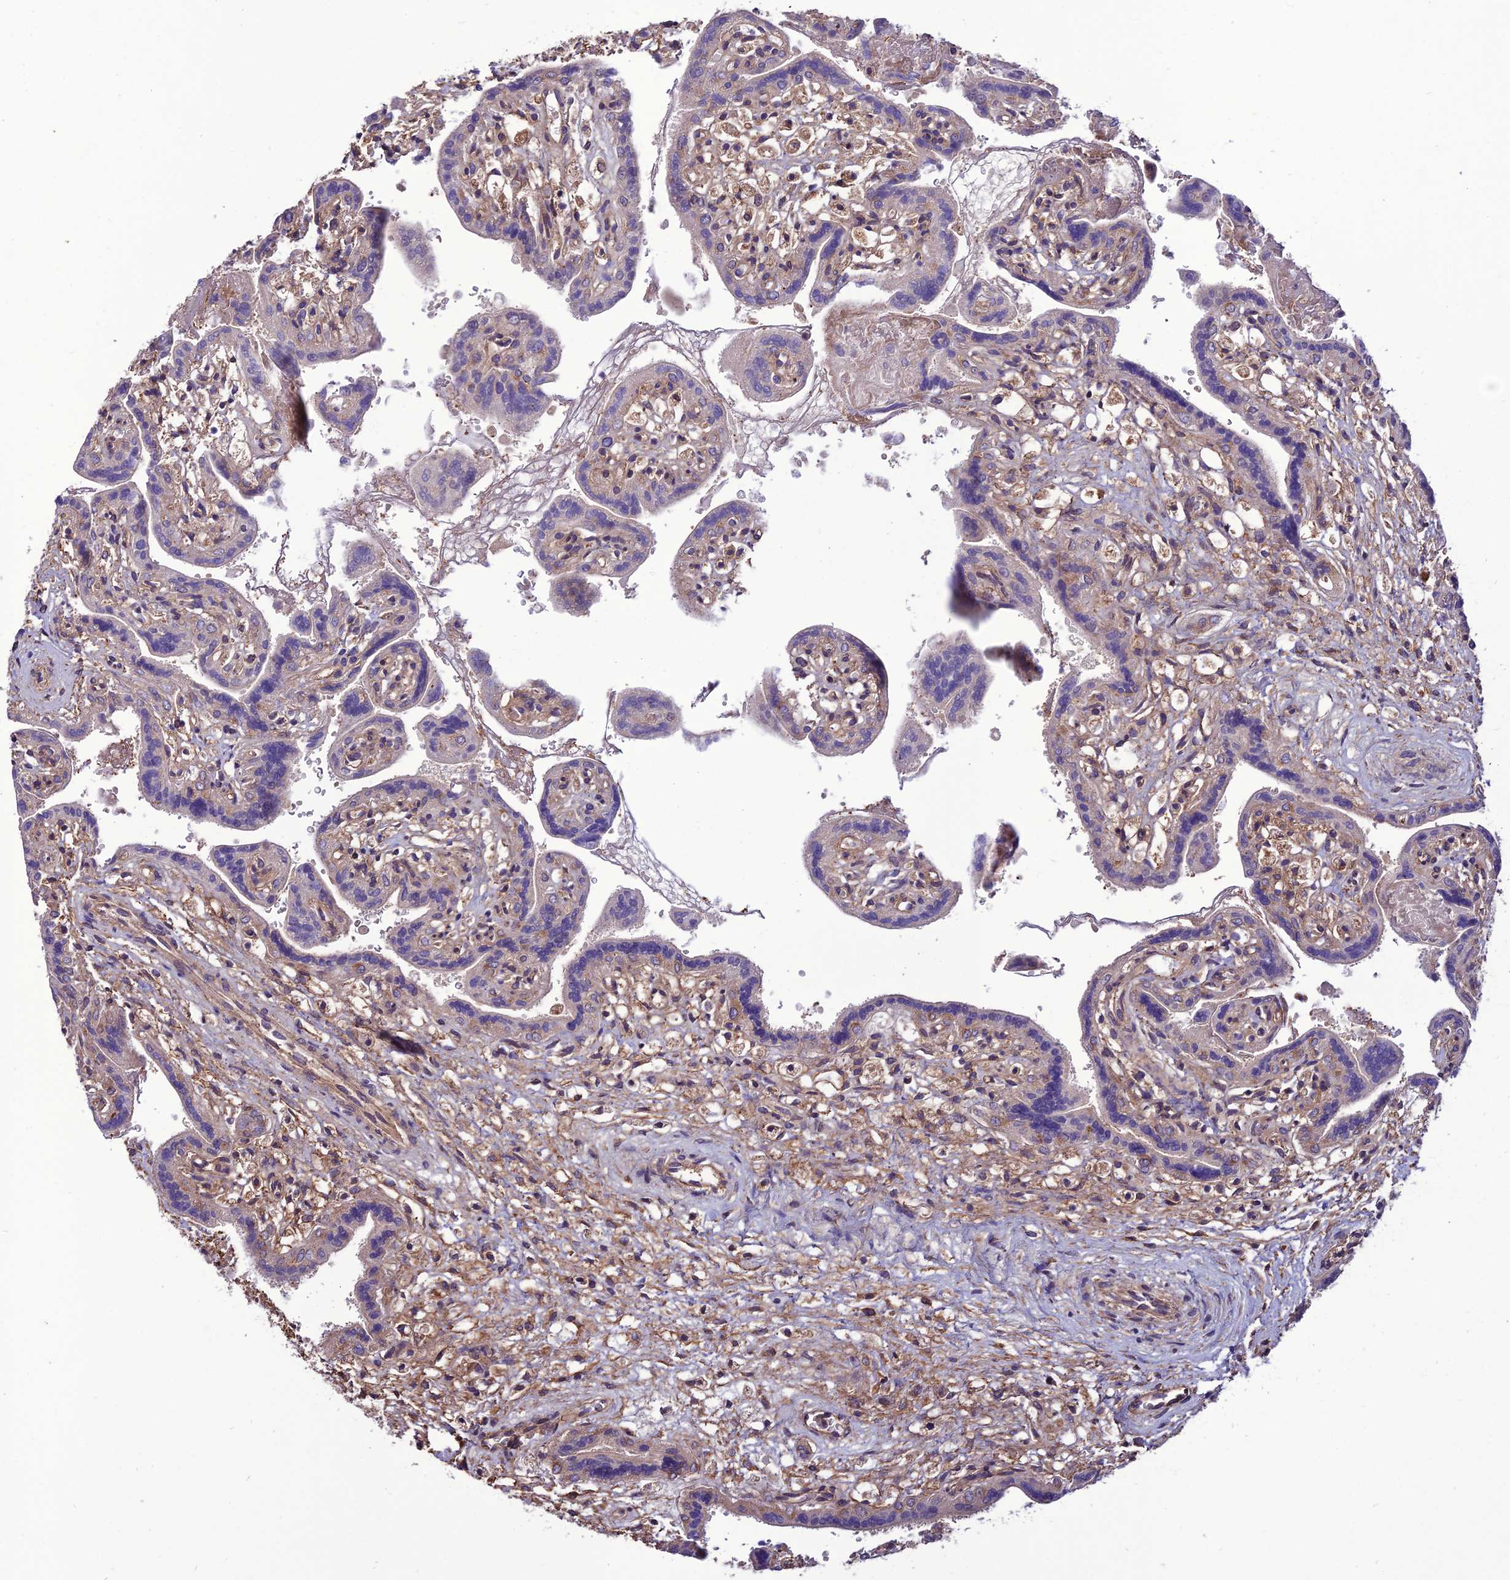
{"staining": {"intensity": "weak", "quantity": "25%-75%", "location": "cytoplasmic/membranous"}, "tissue": "placenta", "cell_type": "Decidual cells", "image_type": "normal", "snomed": [{"axis": "morphology", "description": "Normal tissue, NOS"}, {"axis": "topography", "description": "Placenta"}], "caption": "Immunohistochemistry histopathology image of unremarkable placenta: human placenta stained using immunohistochemistry (IHC) demonstrates low levels of weak protein expression localized specifically in the cytoplasmic/membranous of decidual cells, appearing as a cytoplasmic/membranous brown color.", "gene": "PPIL3", "patient": {"sex": "female", "age": 37}}